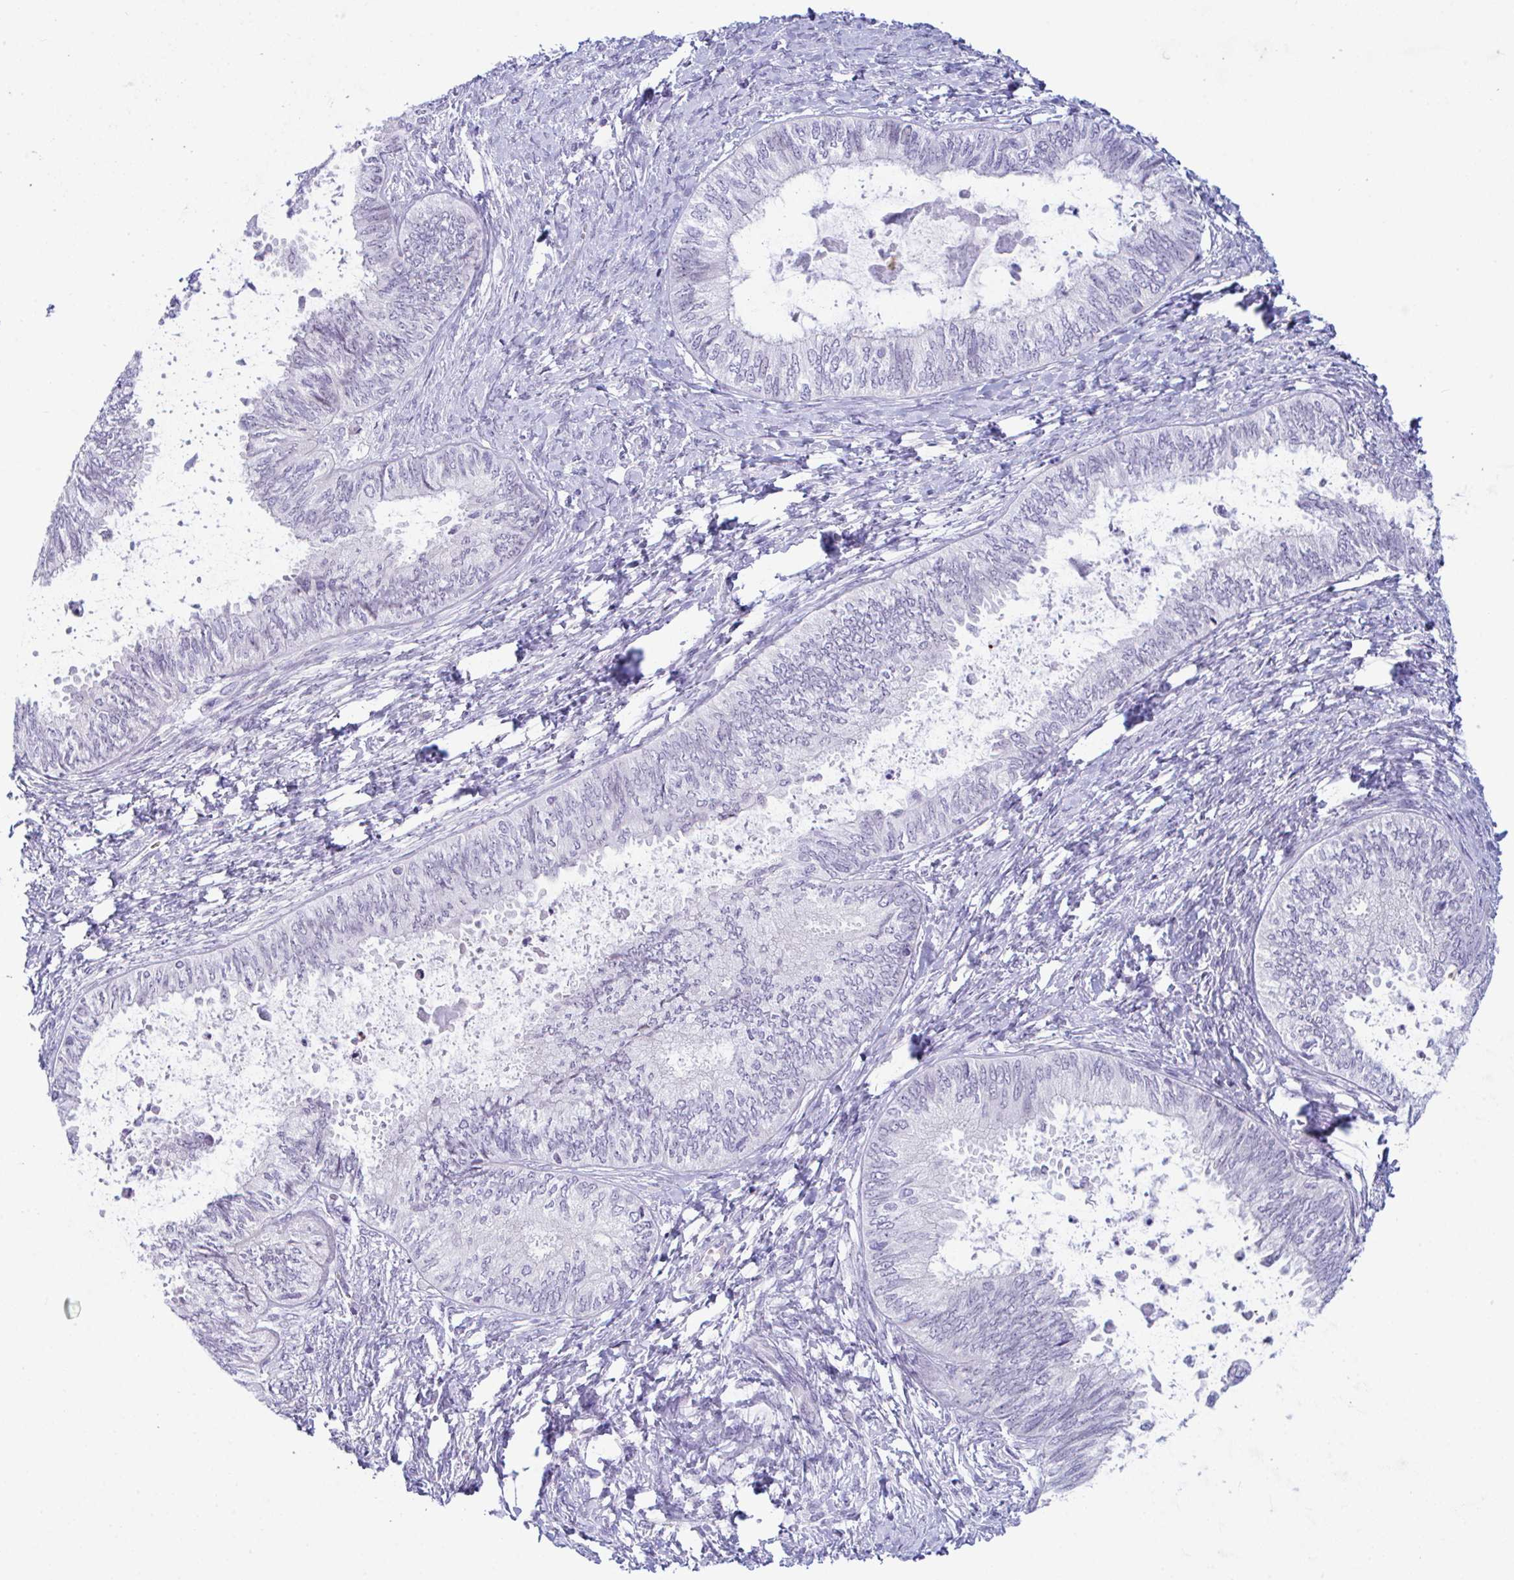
{"staining": {"intensity": "negative", "quantity": "none", "location": "none"}, "tissue": "ovarian cancer", "cell_type": "Tumor cells", "image_type": "cancer", "snomed": [{"axis": "morphology", "description": "Carcinoma, endometroid"}, {"axis": "topography", "description": "Ovary"}], "caption": "High magnification brightfield microscopy of ovarian cancer (endometroid carcinoma) stained with DAB (brown) and counterstained with hematoxylin (blue): tumor cells show no significant positivity.", "gene": "USP35", "patient": {"sex": "female", "age": 70}}